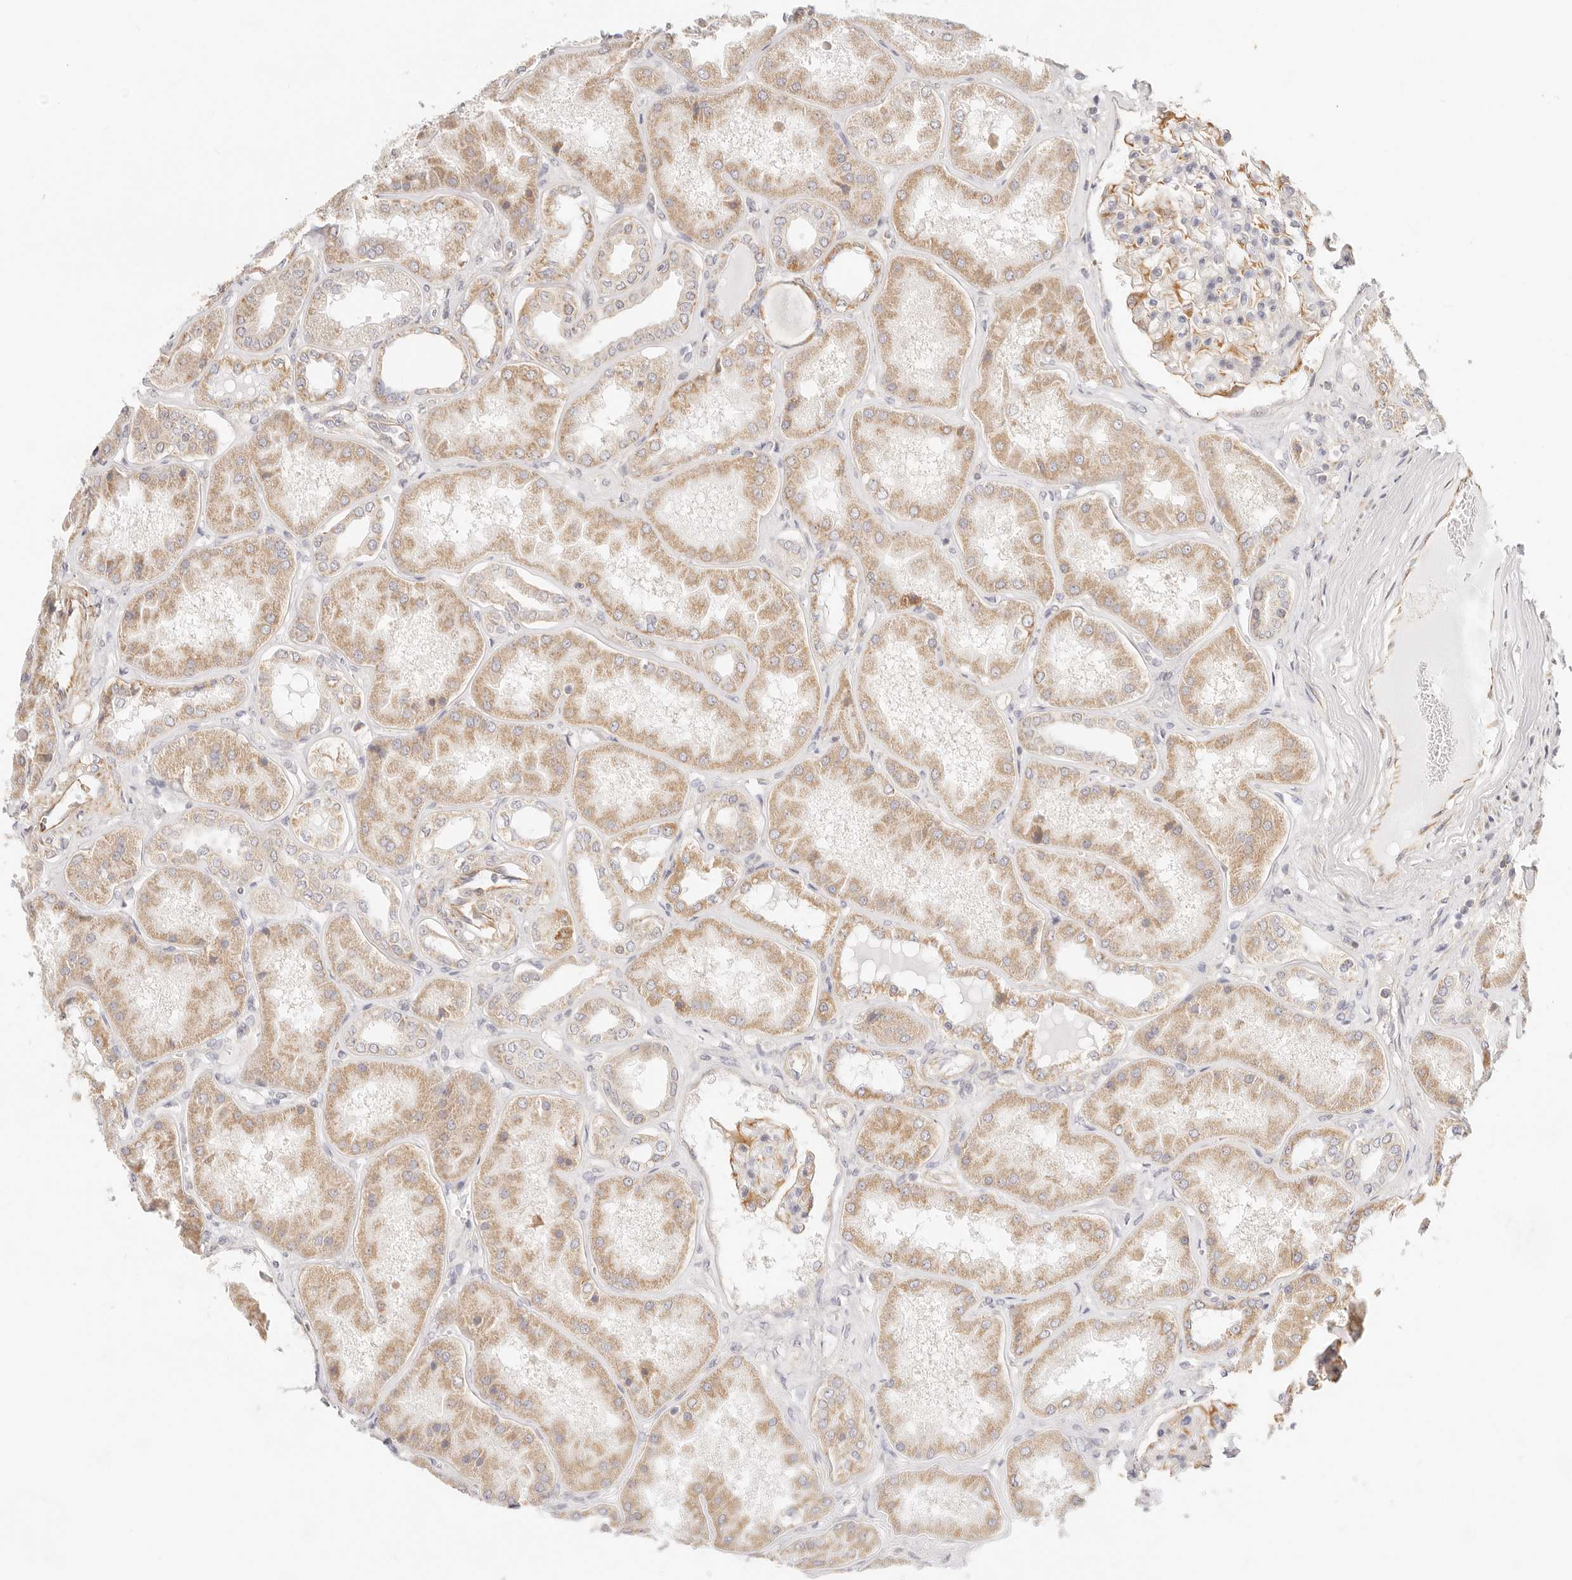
{"staining": {"intensity": "moderate", "quantity": "25%-75%", "location": "cytoplasmic/membranous"}, "tissue": "kidney", "cell_type": "Cells in glomeruli", "image_type": "normal", "snomed": [{"axis": "morphology", "description": "Normal tissue, NOS"}, {"axis": "topography", "description": "Kidney"}], "caption": "IHC photomicrograph of unremarkable kidney stained for a protein (brown), which shows medium levels of moderate cytoplasmic/membranous expression in approximately 25%-75% of cells in glomeruli.", "gene": "ZC3H11A", "patient": {"sex": "female", "age": 56}}